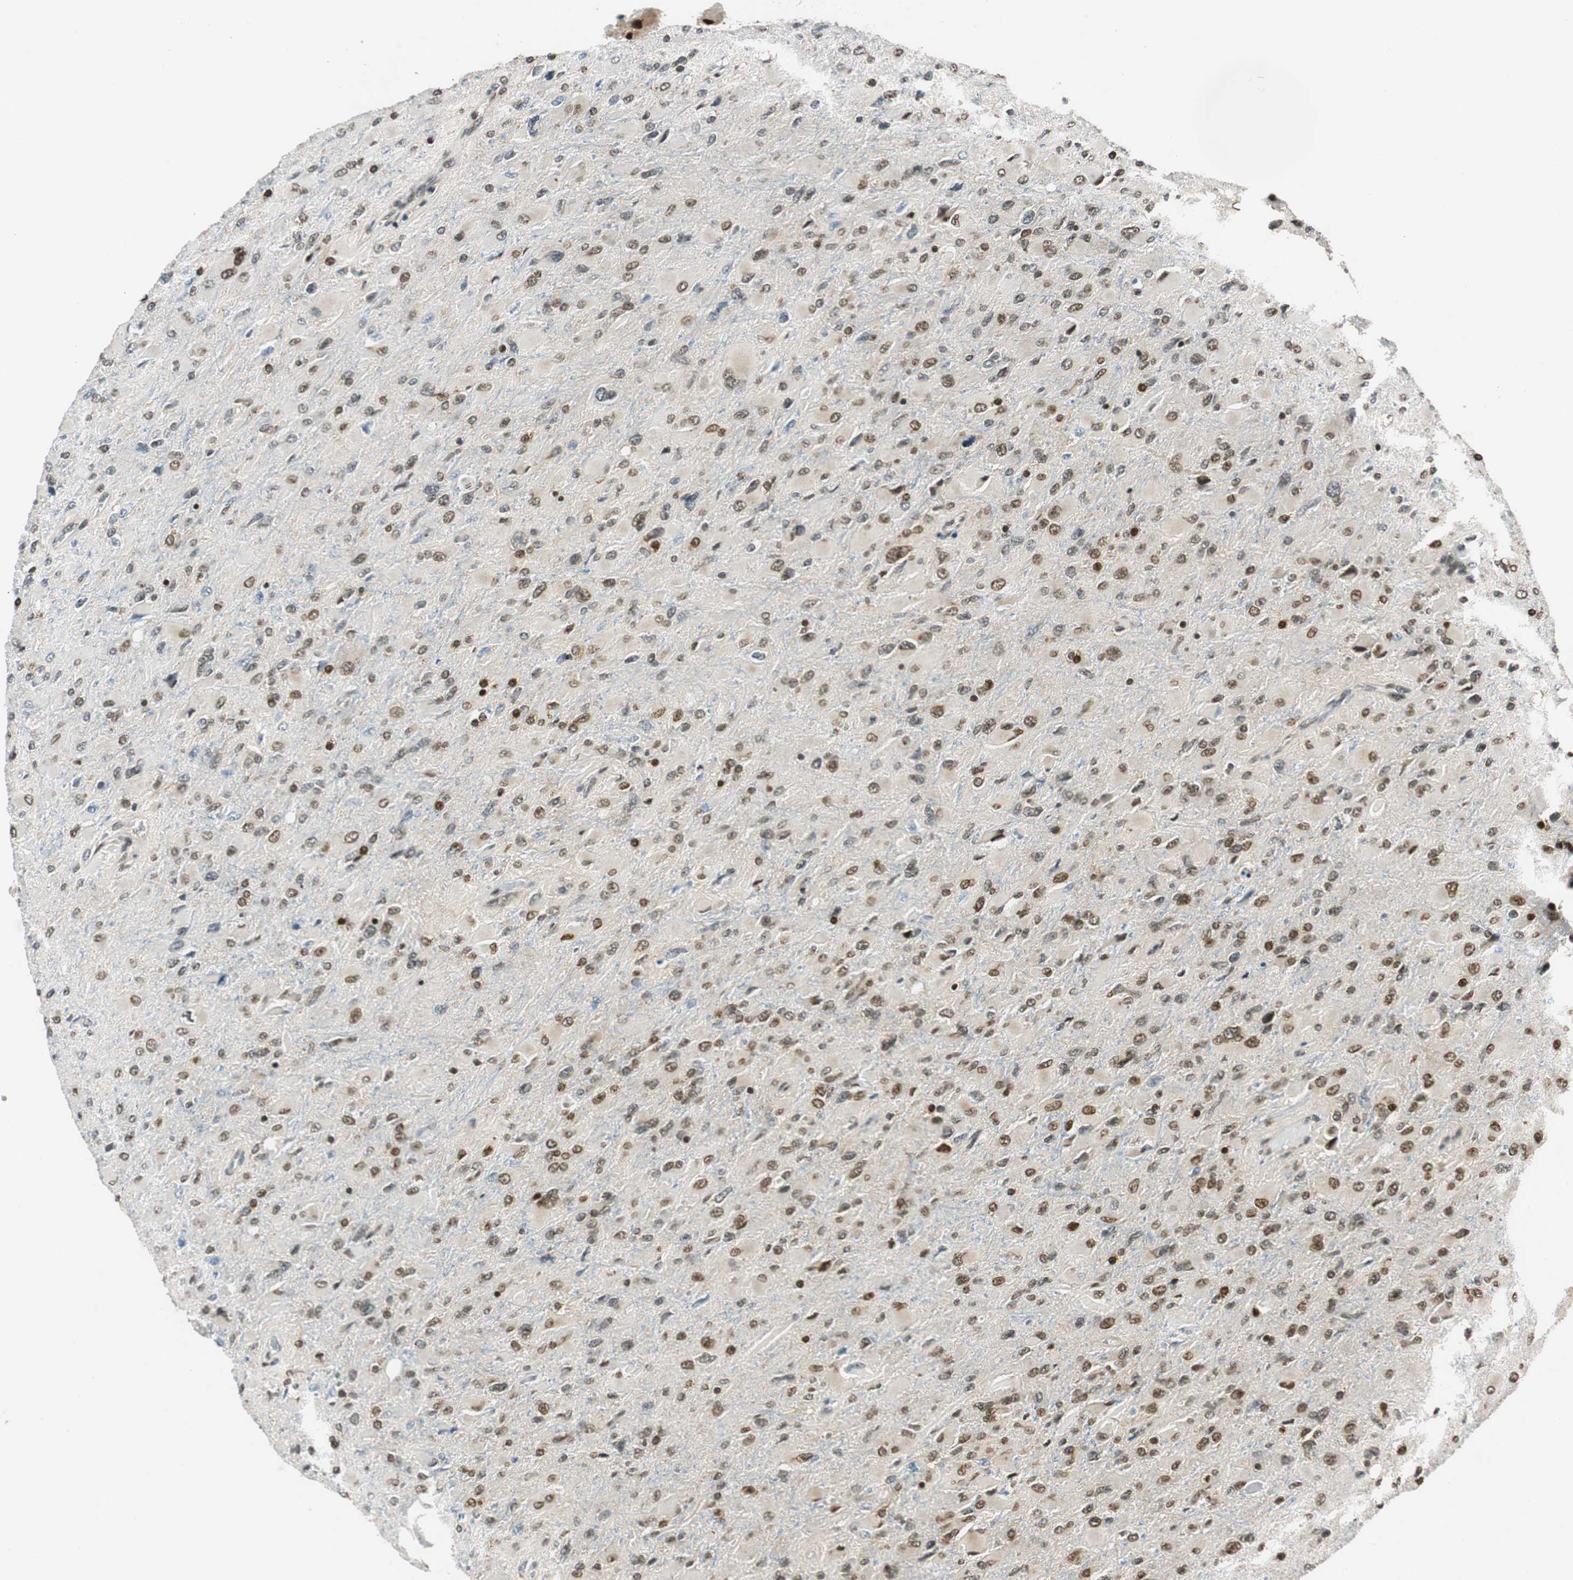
{"staining": {"intensity": "moderate", "quantity": "25%-75%", "location": "nuclear"}, "tissue": "glioma", "cell_type": "Tumor cells", "image_type": "cancer", "snomed": [{"axis": "morphology", "description": "Glioma, malignant, High grade"}, {"axis": "topography", "description": "Cerebral cortex"}], "caption": "Immunohistochemistry micrograph of malignant glioma (high-grade) stained for a protein (brown), which reveals medium levels of moderate nuclear expression in about 25%-75% of tumor cells.", "gene": "RING1", "patient": {"sex": "female", "age": 36}}